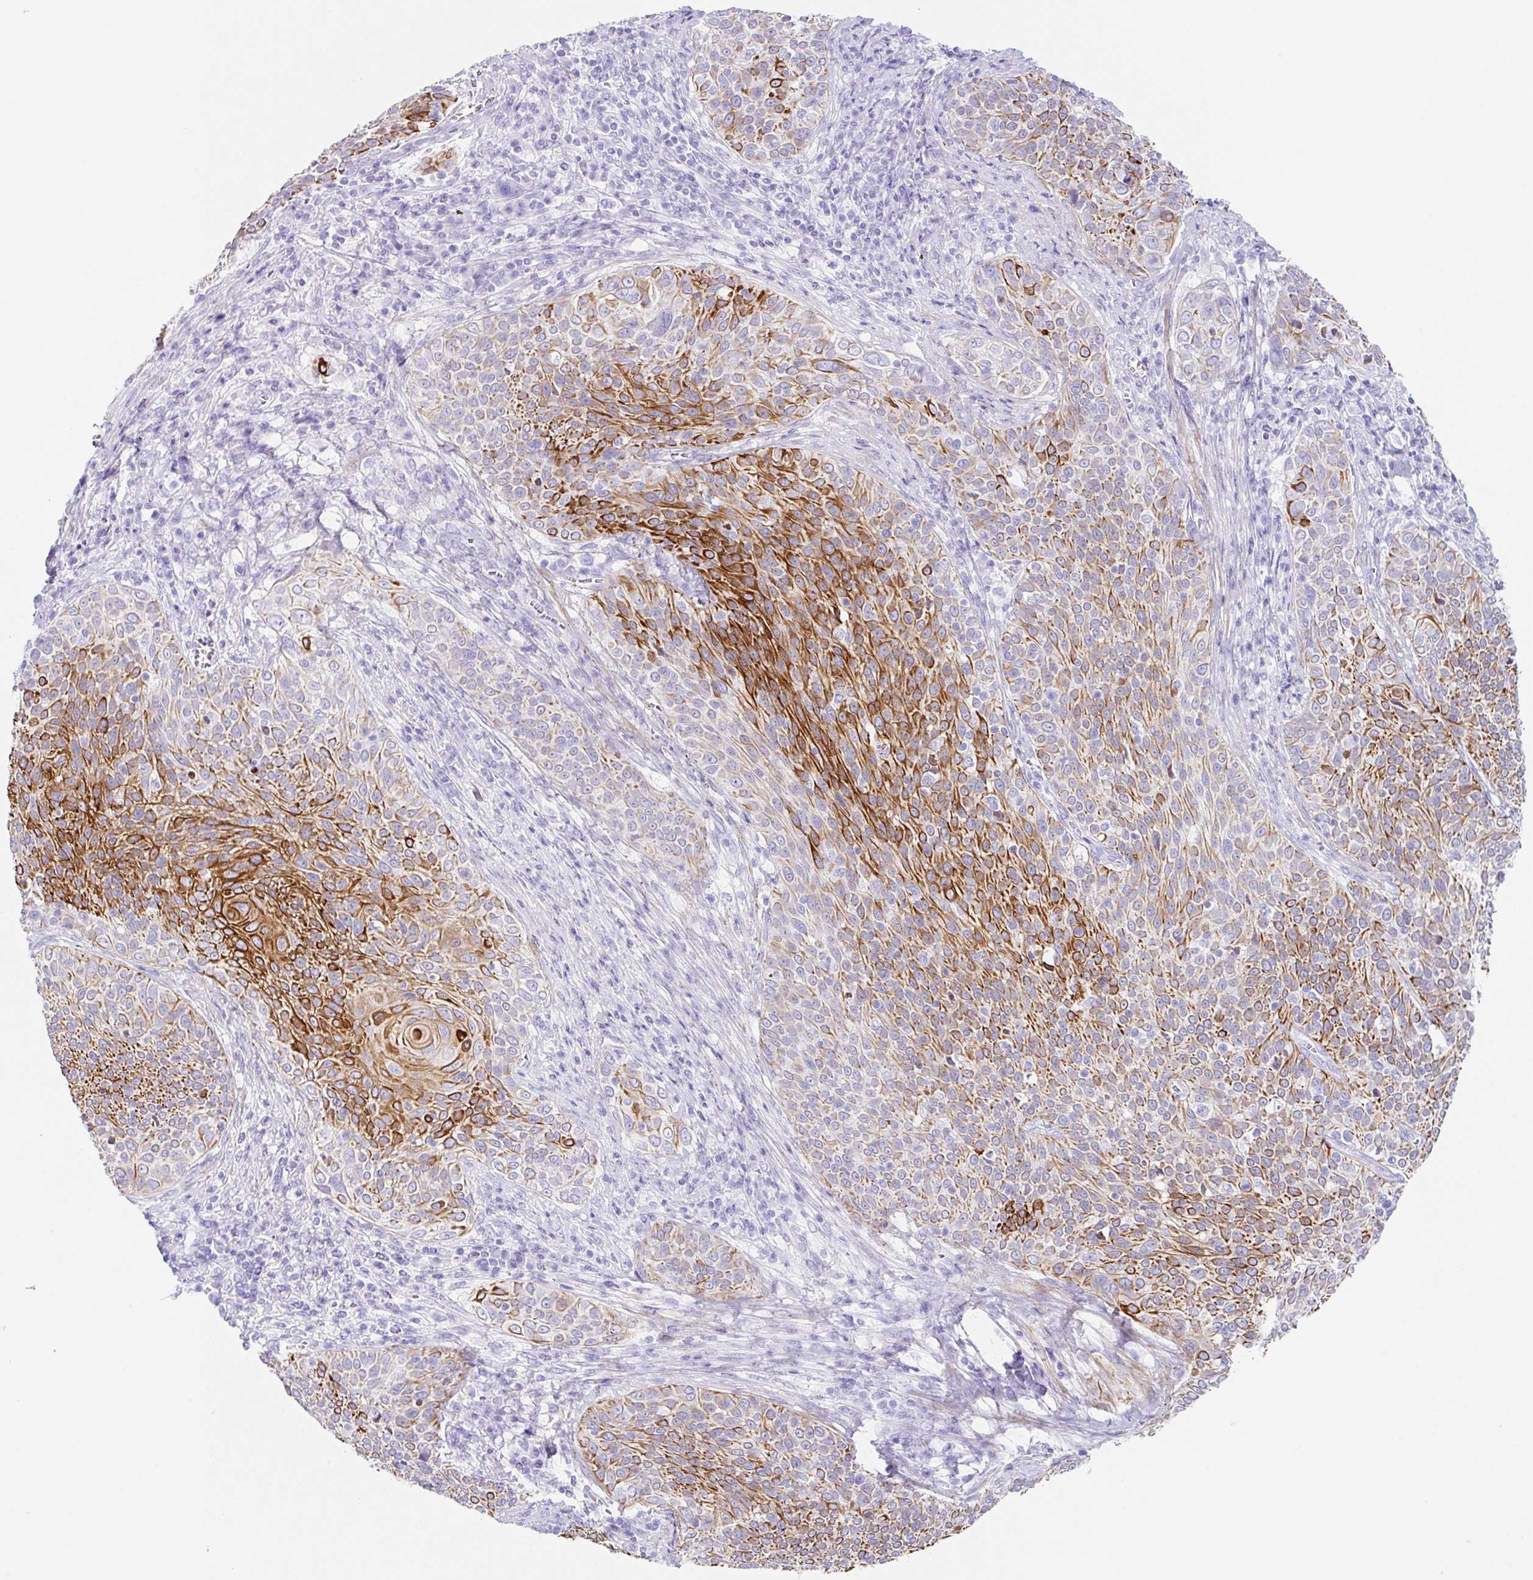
{"staining": {"intensity": "strong", "quantity": ">75%", "location": "cytoplasmic/membranous"}, "tissue": "cervical cancer", "cell_type": "Tumor cells", "image_type": "cancer", "snomed": [{"axis": "morphology", "description": "Squamous cell carcinoma, NOS"}, {"axis": "topography", "description": "Cervix"}], "caption": "IHC (DAB (3,3'-diaminobenzidine)) staining of cervical cancer displays strong cytoplasmic/membranous protein expression in approximately >75% of tumor cells.", "gene": "CLDND2", "patient": {"sex": "female", "age": 31}}